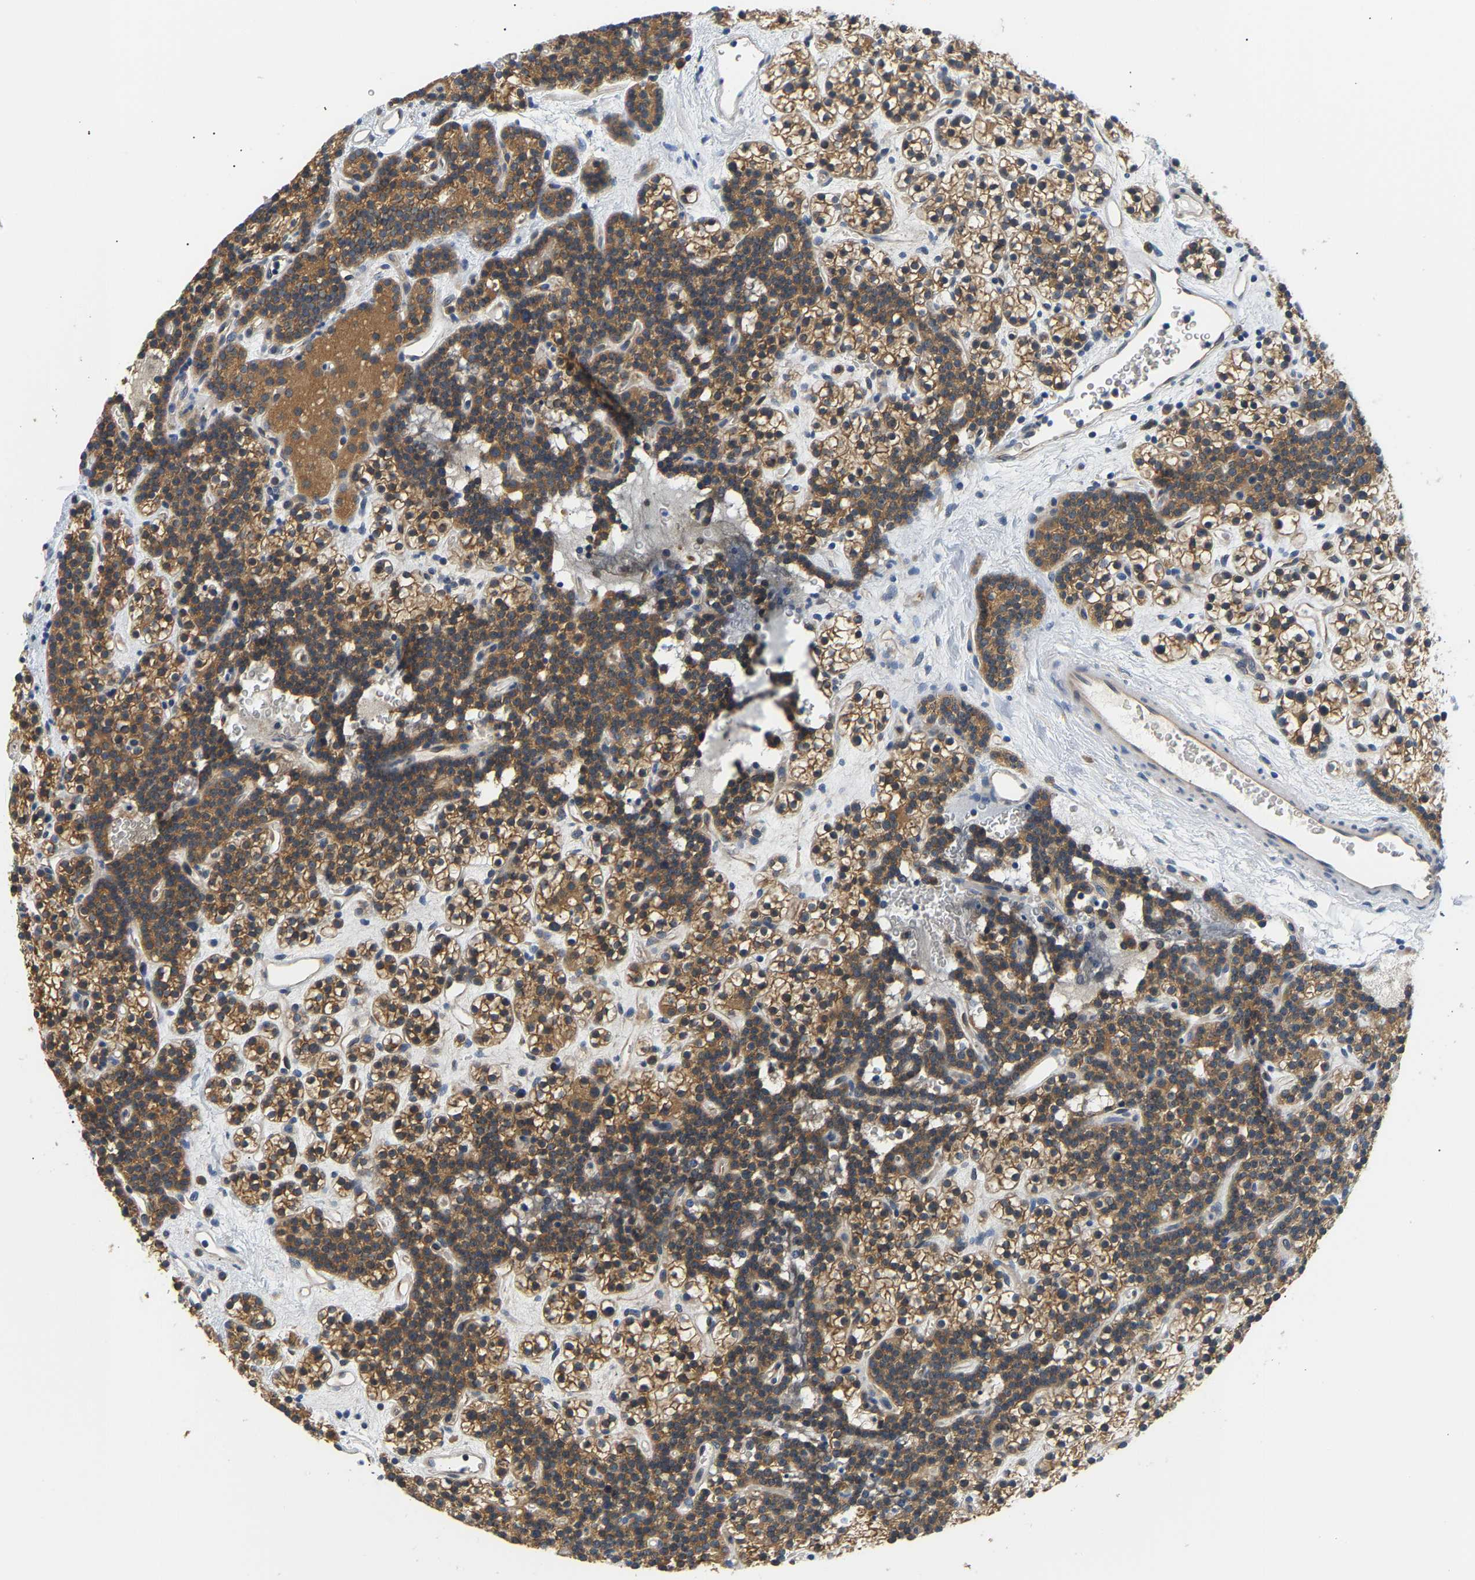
{"staining": {"intensity": "moderate", "quantity": ">75%", "location": "cytoplasmic/membranous"}, "tissue": "parathyroid gland", "cell_type": "Glandular cells", "image_type": "normal", "snomed": [{"axis": "morphology", "description": "Normal tissue, NOS"}, {"axis": "morphology", "description": "Adenoma, NOS"}, {"axis": "topography", "description": "Parathyroid gland"}], "caption": "IHC (DAB (3,3'-diaminobenzidine)) staining of normal human parathyroid gland displays moderate cytoplasmic/membranous protein positivity in about >75% of glandular cells. (DAB IHC, brown staining for protein, blue staining for nuclei).", "gene": "ARHGEF12", "patient": {"sex": "female", "age": 54}}